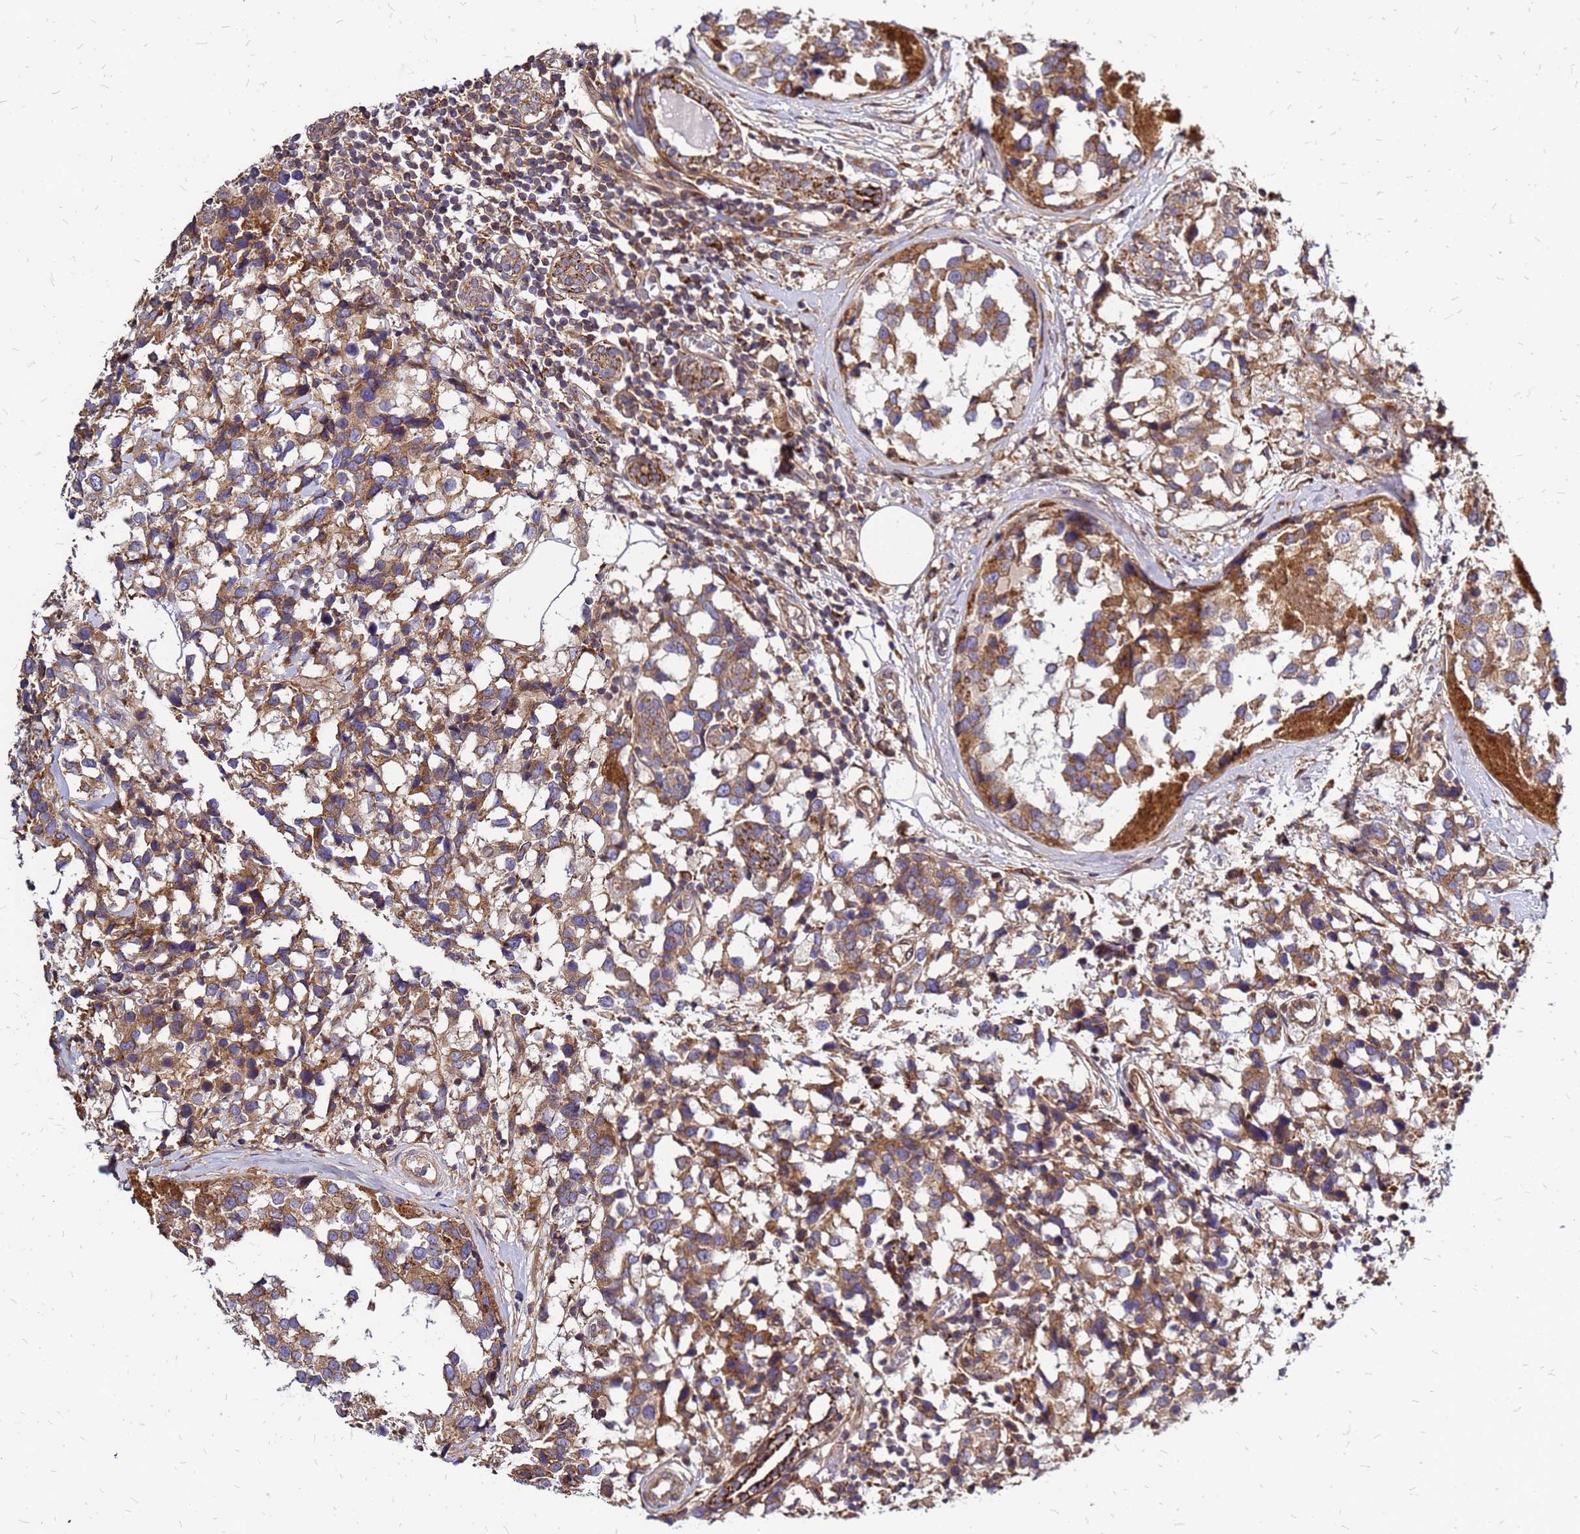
{"staining": {"intensity": "moderate", "quantity": ">75%", "location": "cytoplasmic/membranous"}, "tissue": "breast cancer", "cell_type": "Tumor cells", "image_type": "cancer", "snomed": [{"axis": "morphology", "description": "Lobular carcinoma"}, {"axis": "topography", "description": "Breast"}], "caption": "Protein staining shows moderate cytoplasmic/membranous expression in about >75% of tumor cells in breast lobular carcinoma. (Stains: DAB (3,3'-diaminobenzidine) in brown, nuclei in blue, Microscopy: brightfield microscopy at high magnification).", "gene": "CYBC1", "patient": {"sex": "female", "age": 59}}